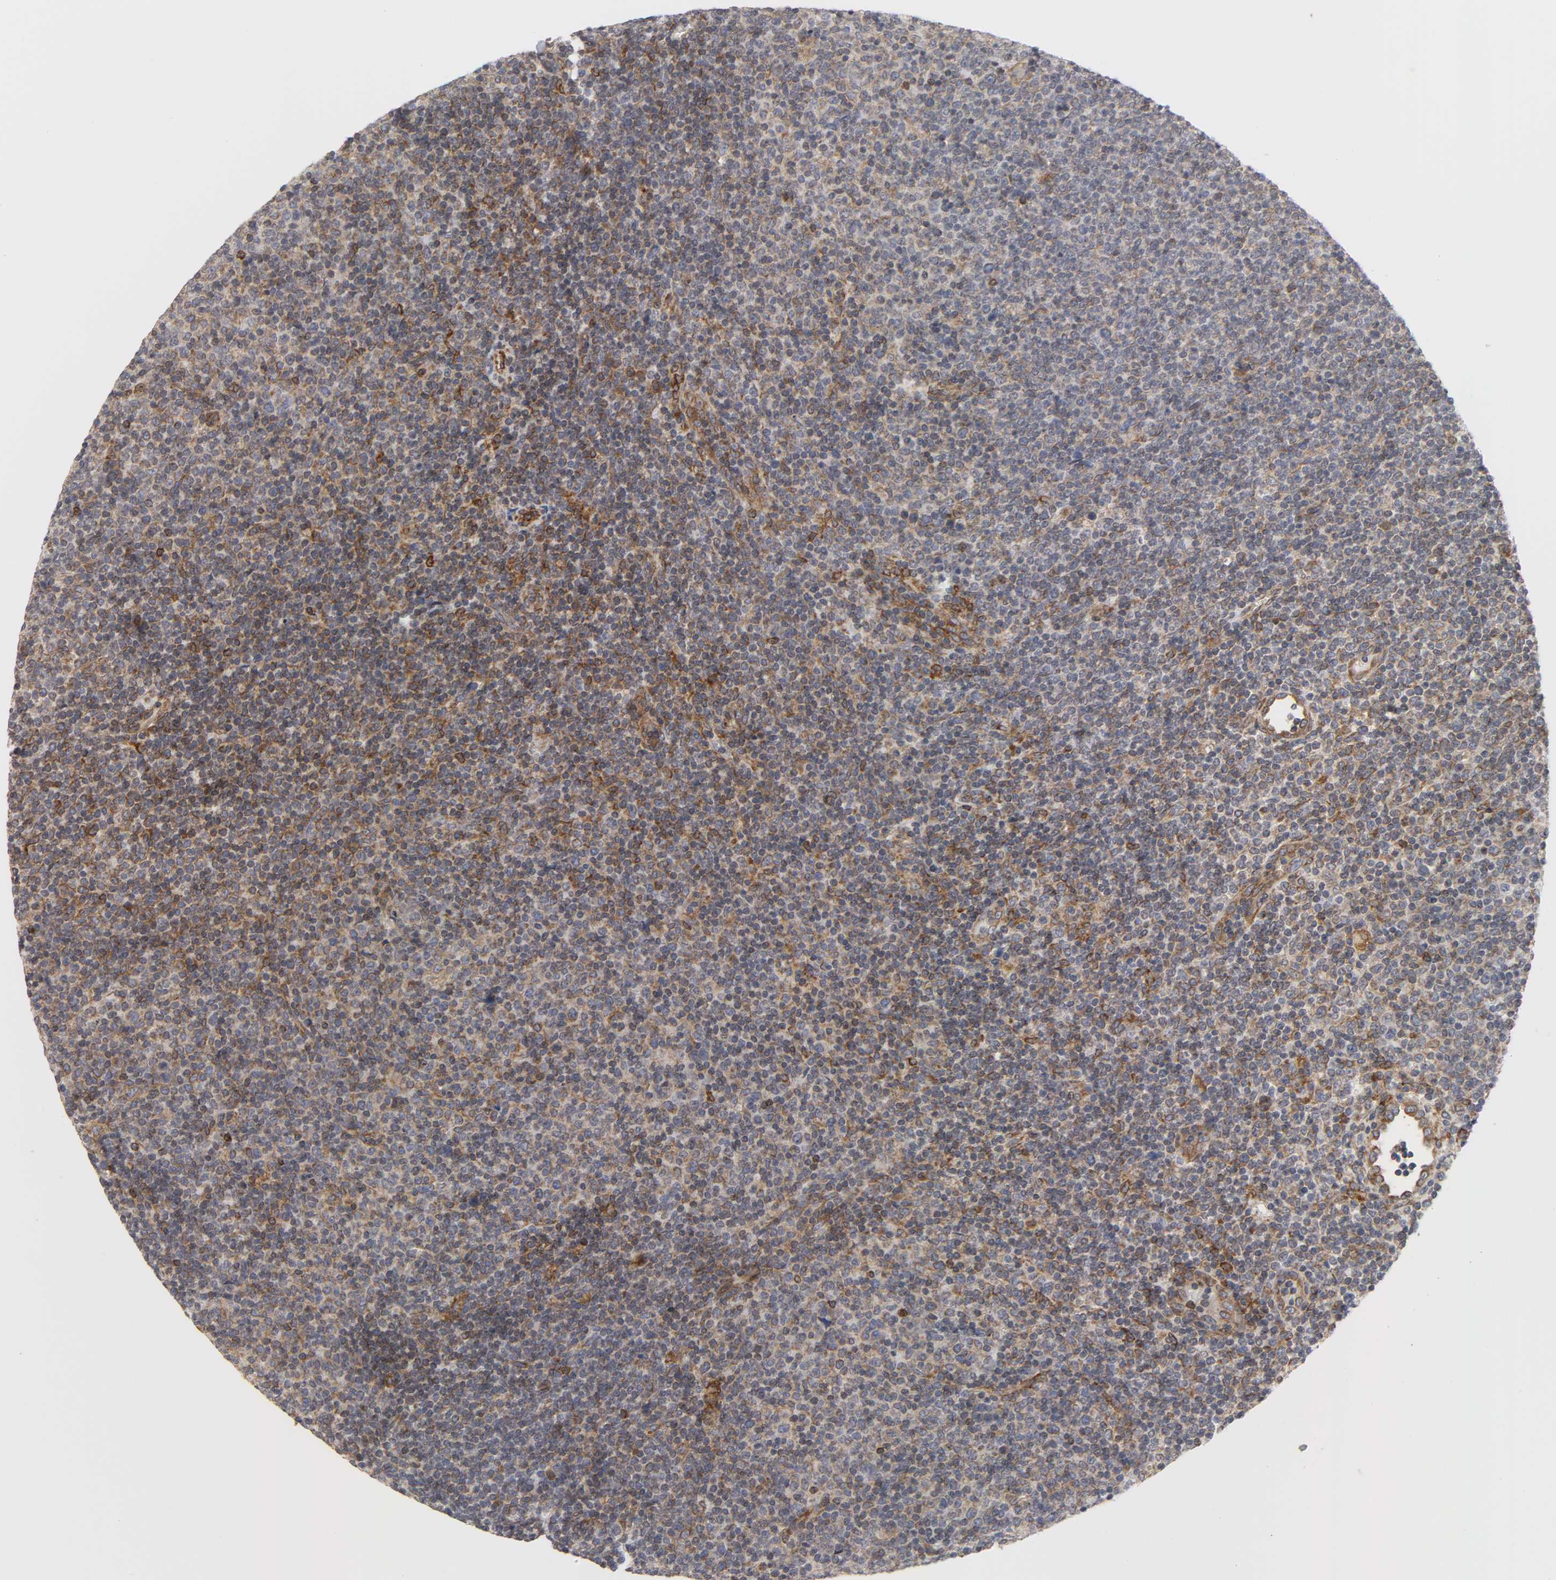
{"staining": {"intensity": "moderate", "quantity": ">75%", "location": "cytoplasmic/membranous"}, "tissue": "lymphoma", "cell_type": "Tumor cells", "image_type": "cancer", "snomed": [{"axis": "morphology", "description": "Malignant lymphoma, non-Hodgkin's type, Low grade"}, {"axis": "topography", "description": "Lymph node"}], "caption": "This photomicrograph displays IHC staining of low-grade malignant lymphoma, non-Hodgkin's type, with medium moderate cytoplasmic/membranous expression in about >75% of tumor cells.", "gene": "POR", "patient": {"sex": "male", "age": 70}}